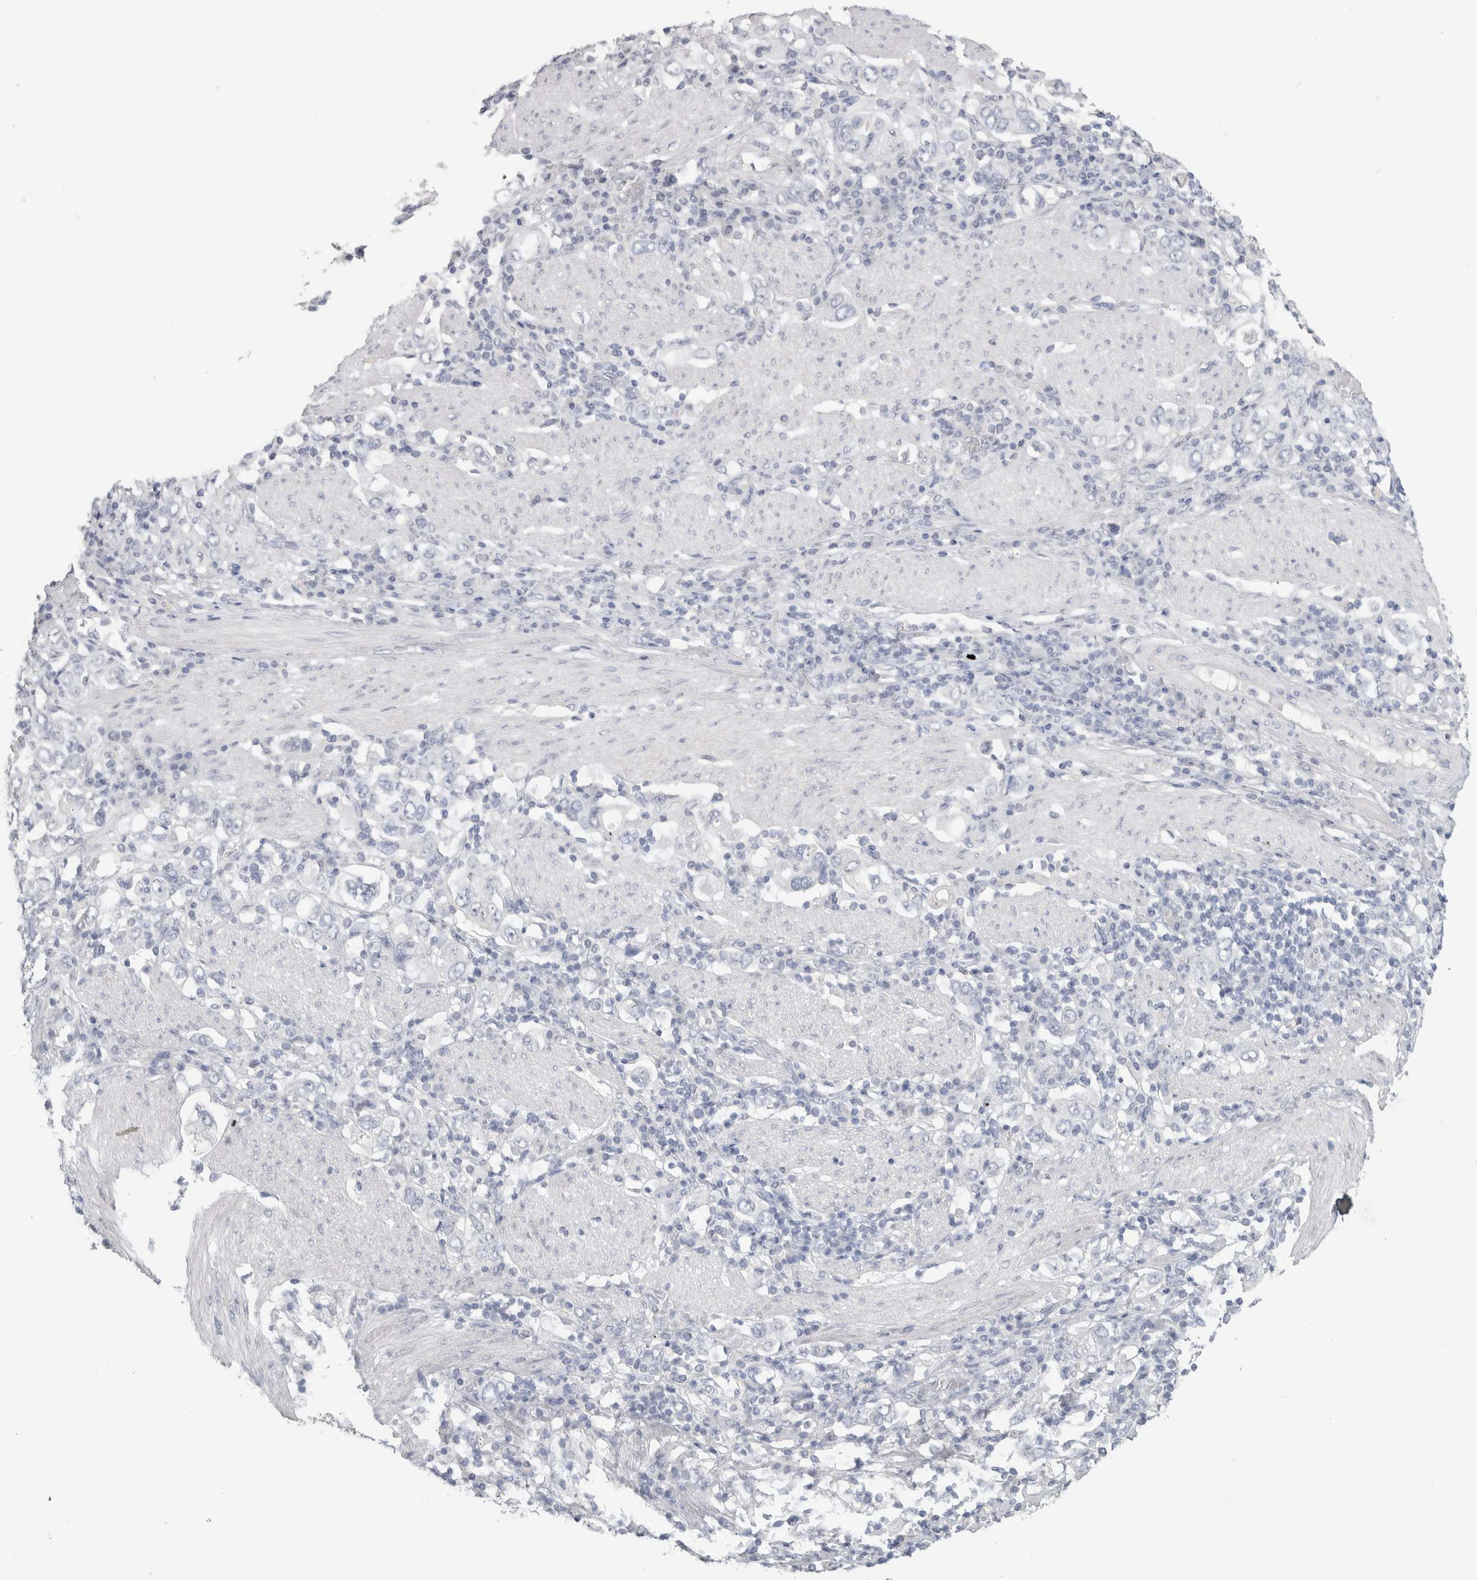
{"staining": {"intensity": "negative", "quantity": "none", "location": "none"}, "tissue": "stomach cancer", "cell_type": "Tumor cells", "image_type": "cancer", "snomed": [{"axis": "morphology", "description": "Adenocarcinoma, NOS"}, {"axis": "topography", "description": "Stomach, upper"}], "caption": "IHC photomicrograph of neoplastic tissue: human stomach cancer (adenocarcinoma) stained with DAB (3,3'-diaminobenzidine) reveals no significant protein staining in tumor cells.", "gene": "SLC6A1", "patient": {"sex": "male", "age": 62}}